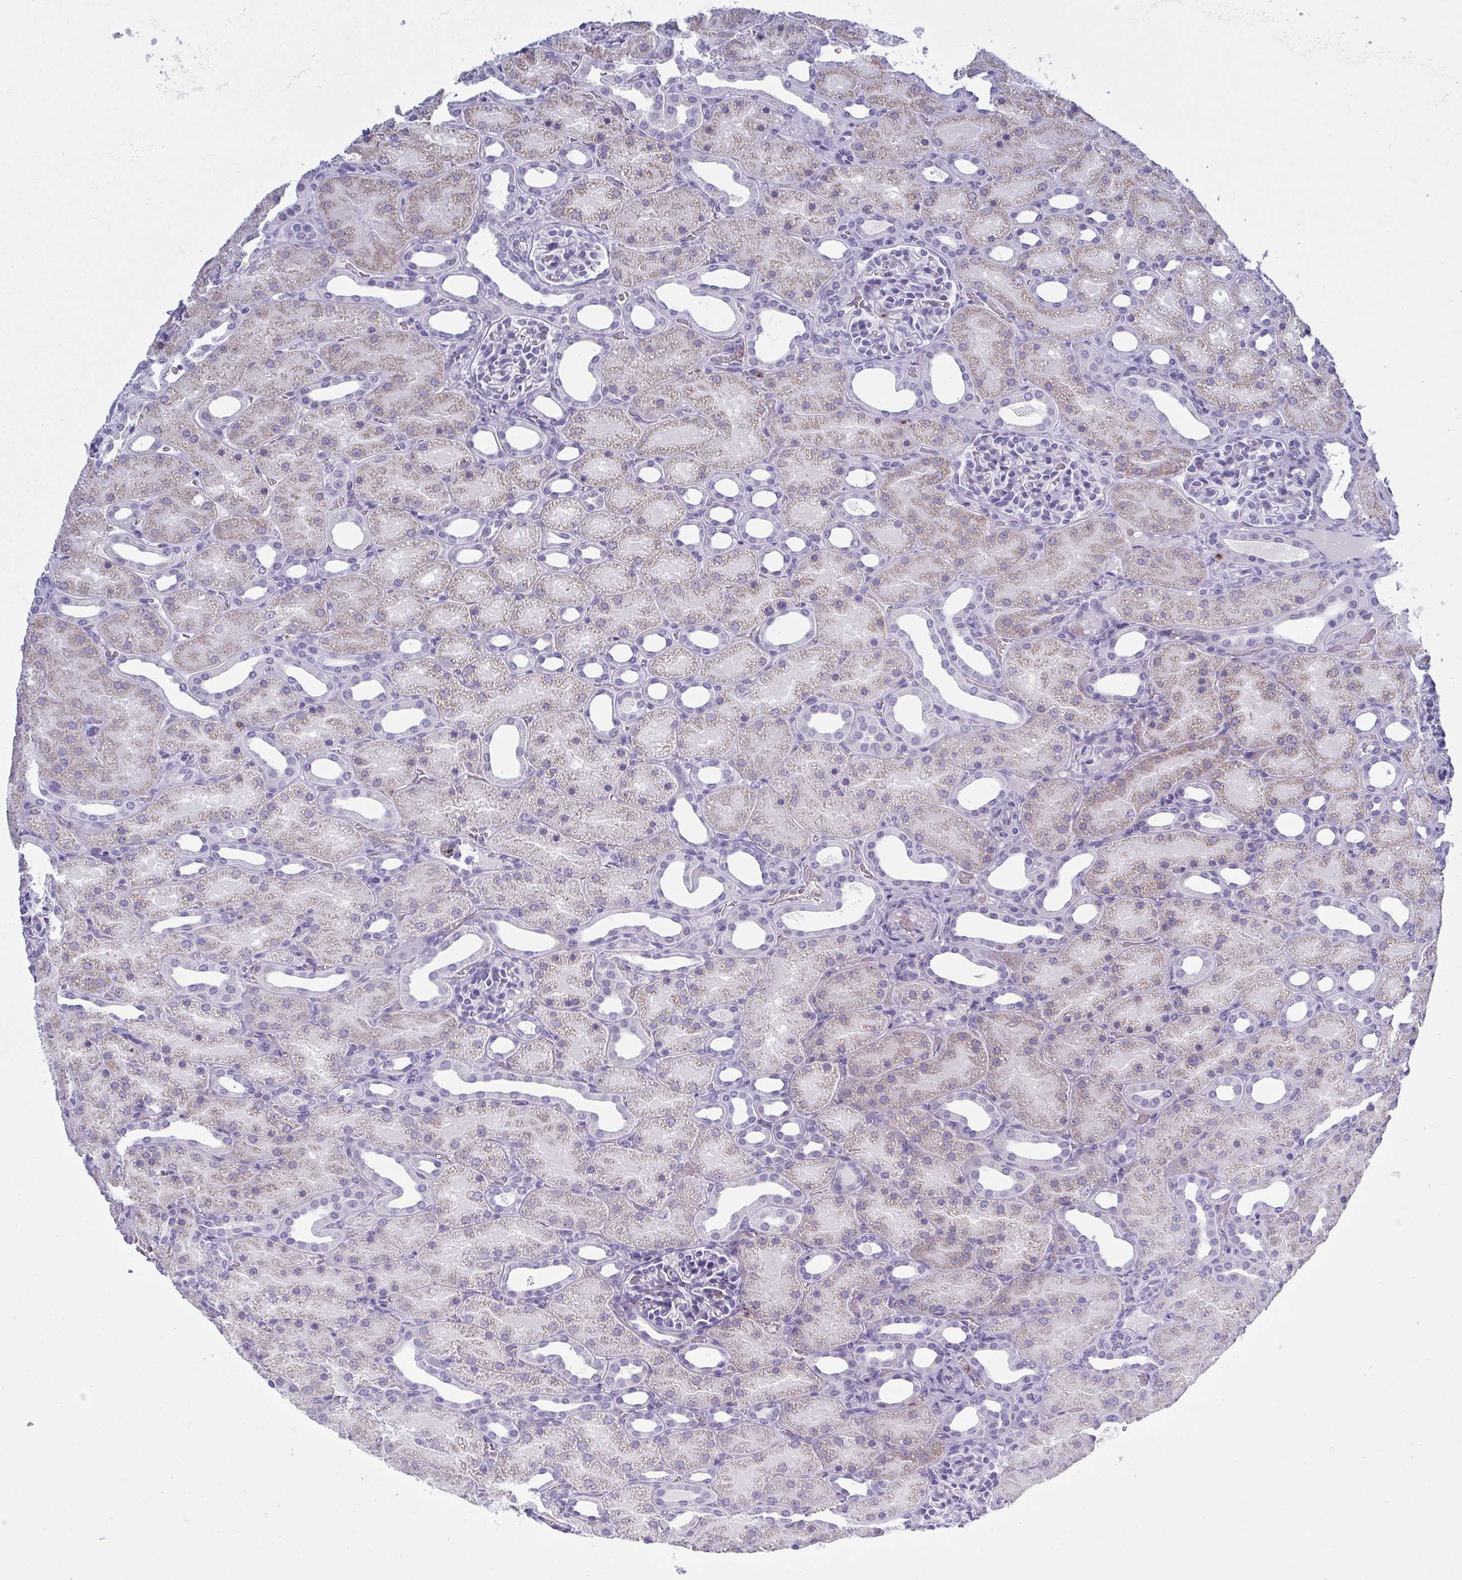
{"staining": {"intensity": "negative", "quantity": "none", "location": "none"}, "tissue": "kidney", "cell_type": "Cells in glomeruli", "image_type": "normal", "snomed": [{"axis": "morphology", "description": "Normal tissue, NOS"}, {"axis": "topography", "description": "Kidney"}], "caption": "Immunohistochemistry (IHC) of normal human kidney exhibits no positivity in cells in glomeruli.", "gene": "SERPINB10", "patient": {"sex": "male", "age": 2}}